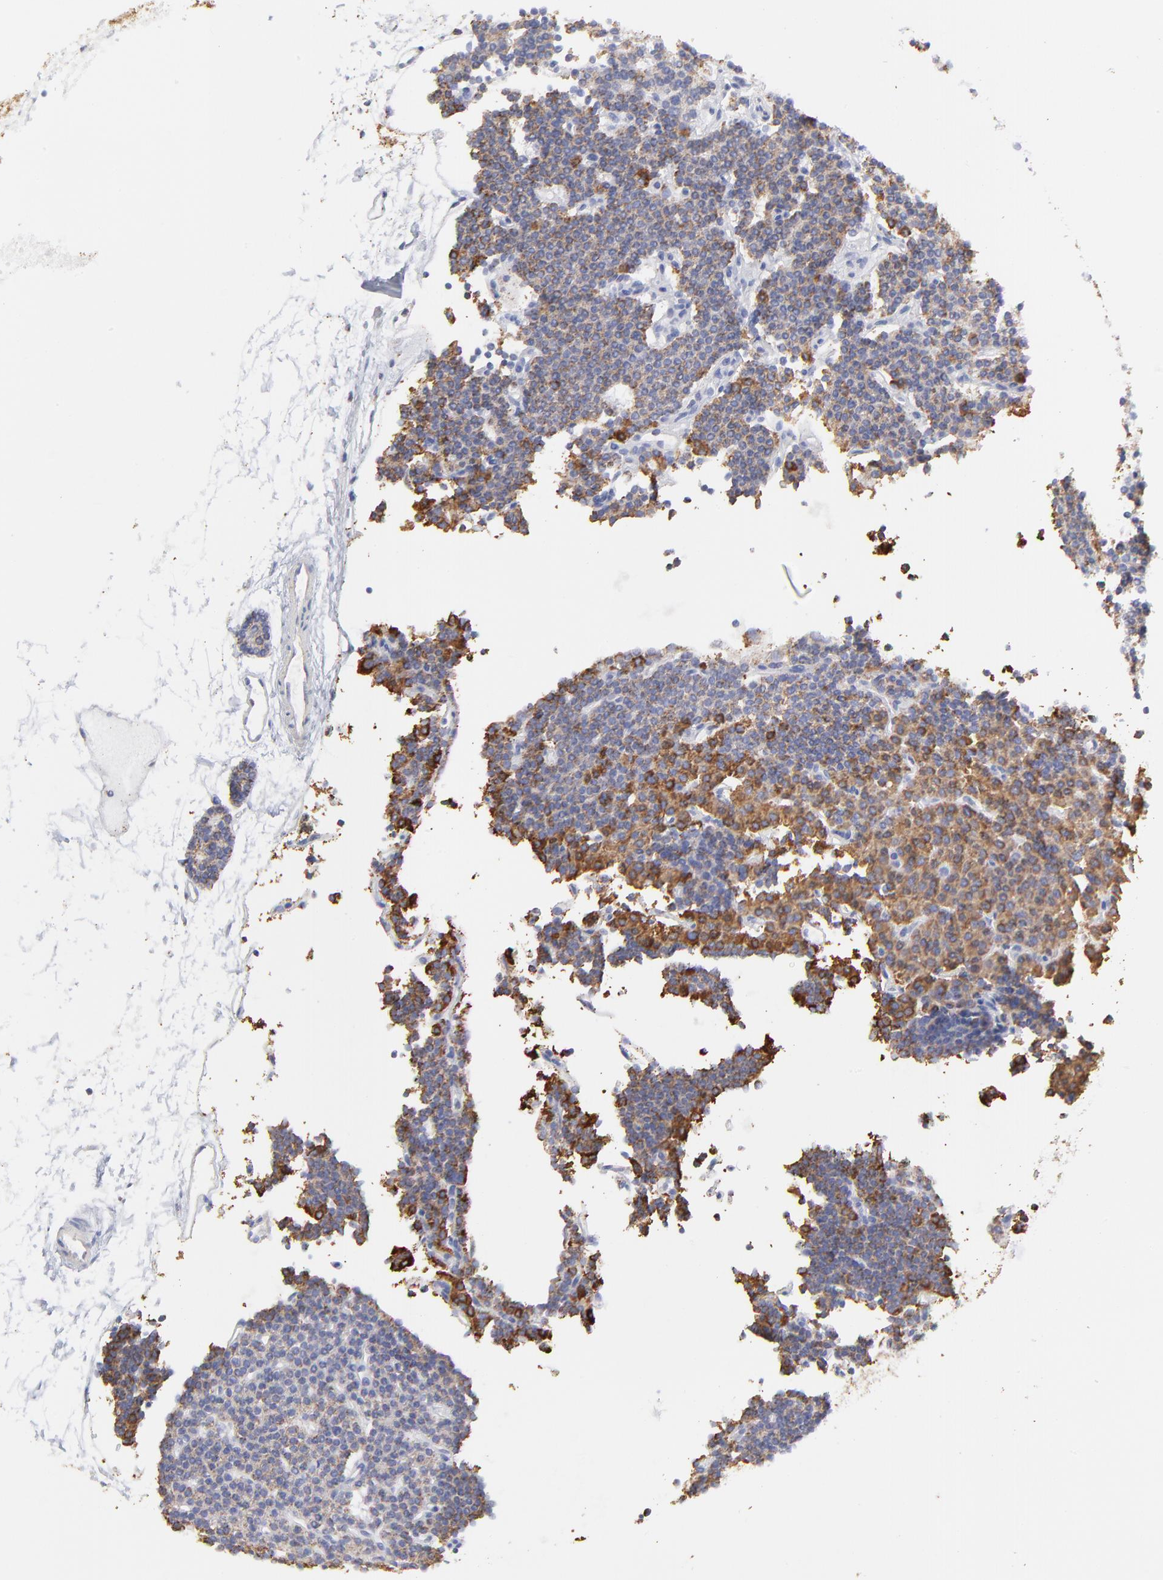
{"staining": {"intensity": "strong", "quantity": ">75%", "location": "cytoplasmic/membranous"}, "tissue": "parathyroid gland", "cell_type": "Glandular cells", "image_type": "normal", "snomed": [{"axis": "morphology", "description": "Normal tissue, NOS"}, {"axis": "topography", "description": "Parathyroid gland"}], "caption": "An immunohistochemistry histopathology image of benign tissue is shown. Protein staining in brown shows strong cytoplasmic/membranous positivity in parathyroid gland within glandular cells.", "gene": "COX4I1", "patient": {"sex": "female", "age": 45}}